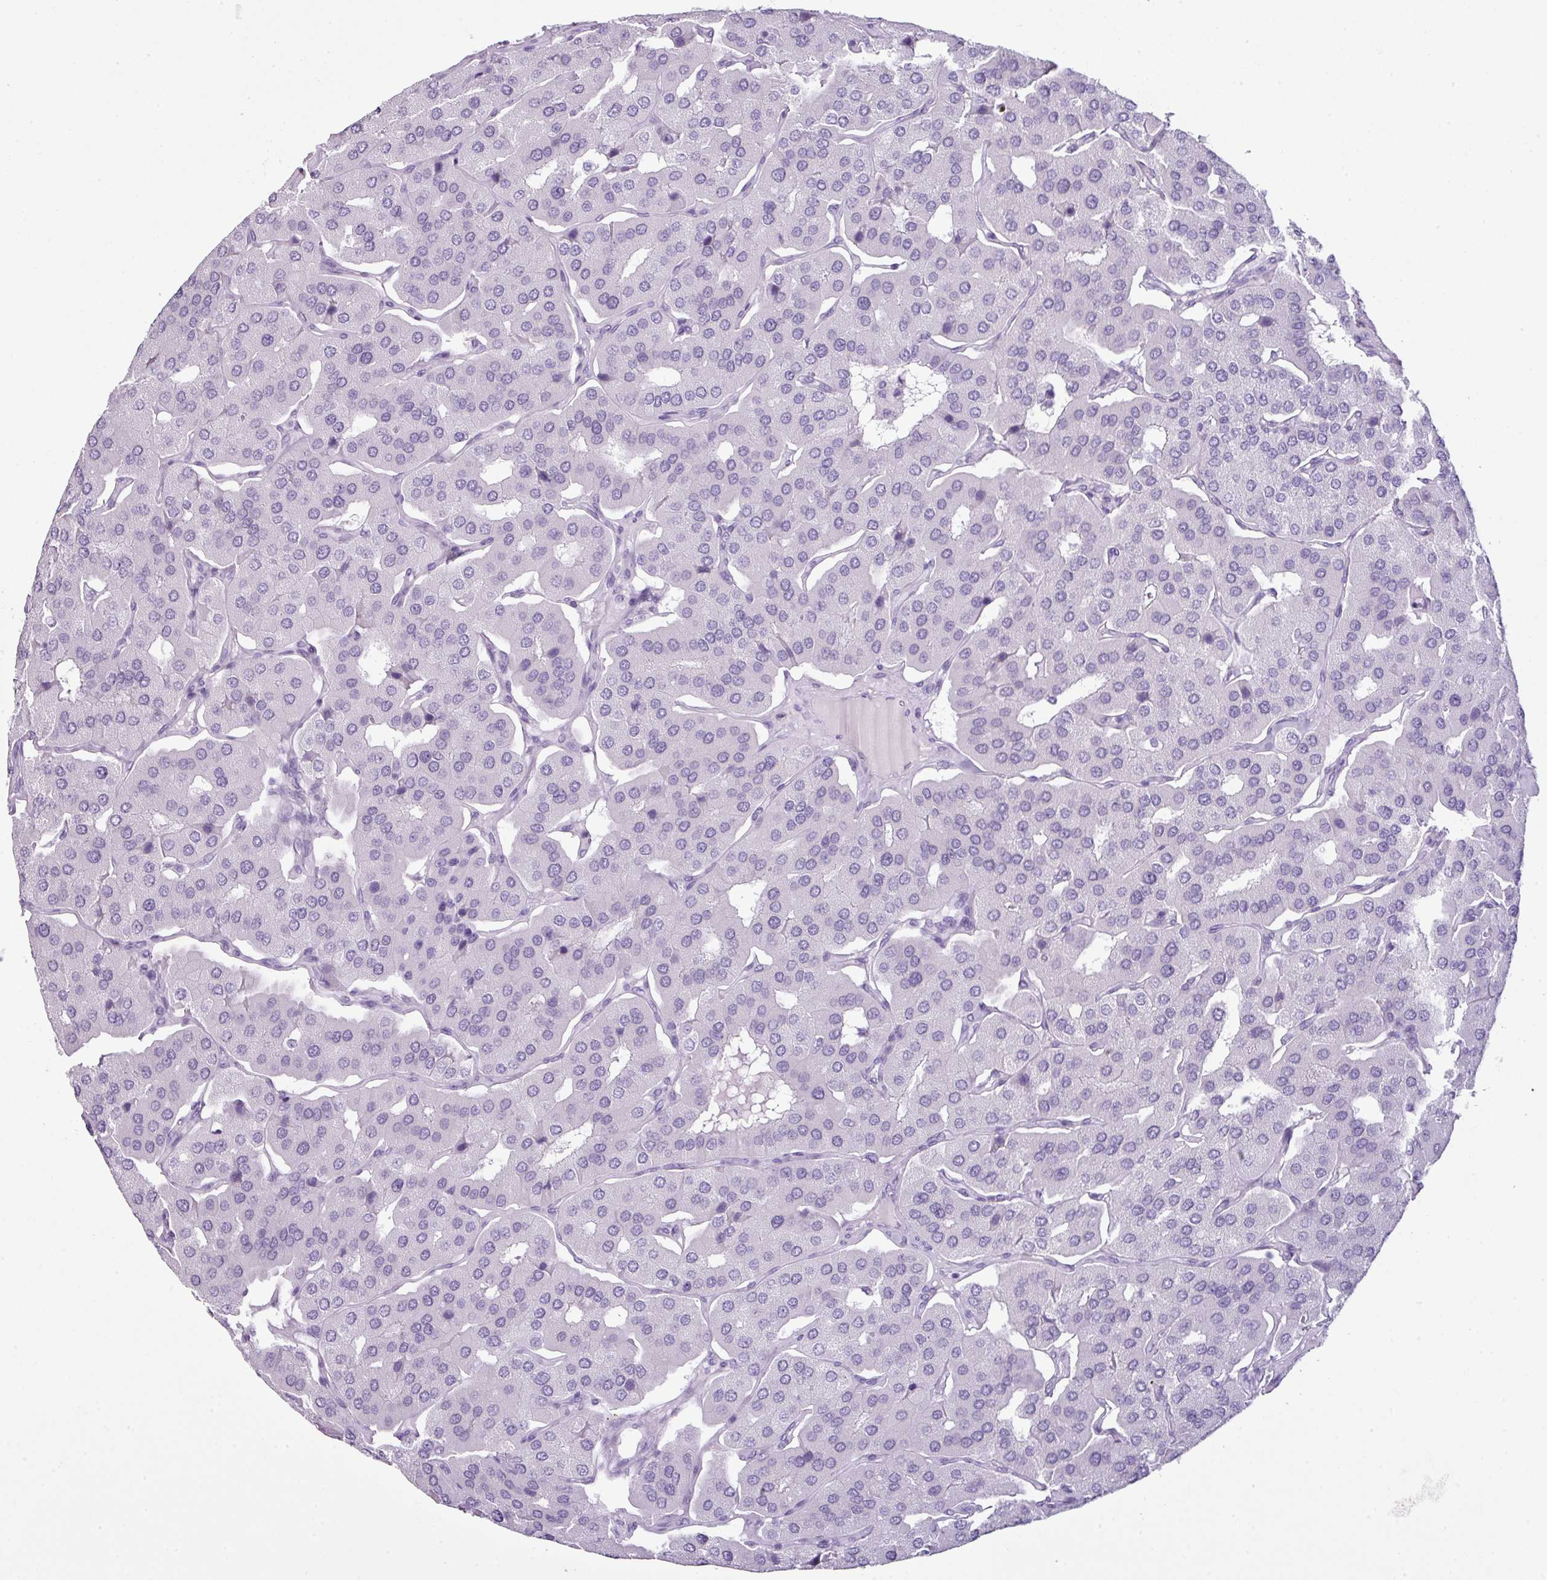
{"staining": {"intensity": "negative", "quantity": "none", "location": "none"}, "tissue": "parathyroid gland", "cell_type": "Glandular cells", "image_type": "normal", "snomed": [{"axis": "morphology", "description": "Normal tissue, NOS"}, {"axis": "morphology", "description": "Adenoma, NOS"}, {"axis": "topography", "description": "Parathyroid gland"}], "caption": "Photomicrograph shows no protein positivity in glandular cells of unremarkable parathyroid gland. (Immunohistochemistry (ihc), brightfield microscopy, high magnification).", "gene": "SCT", "patient": {"sex": "female", "age": 86}}